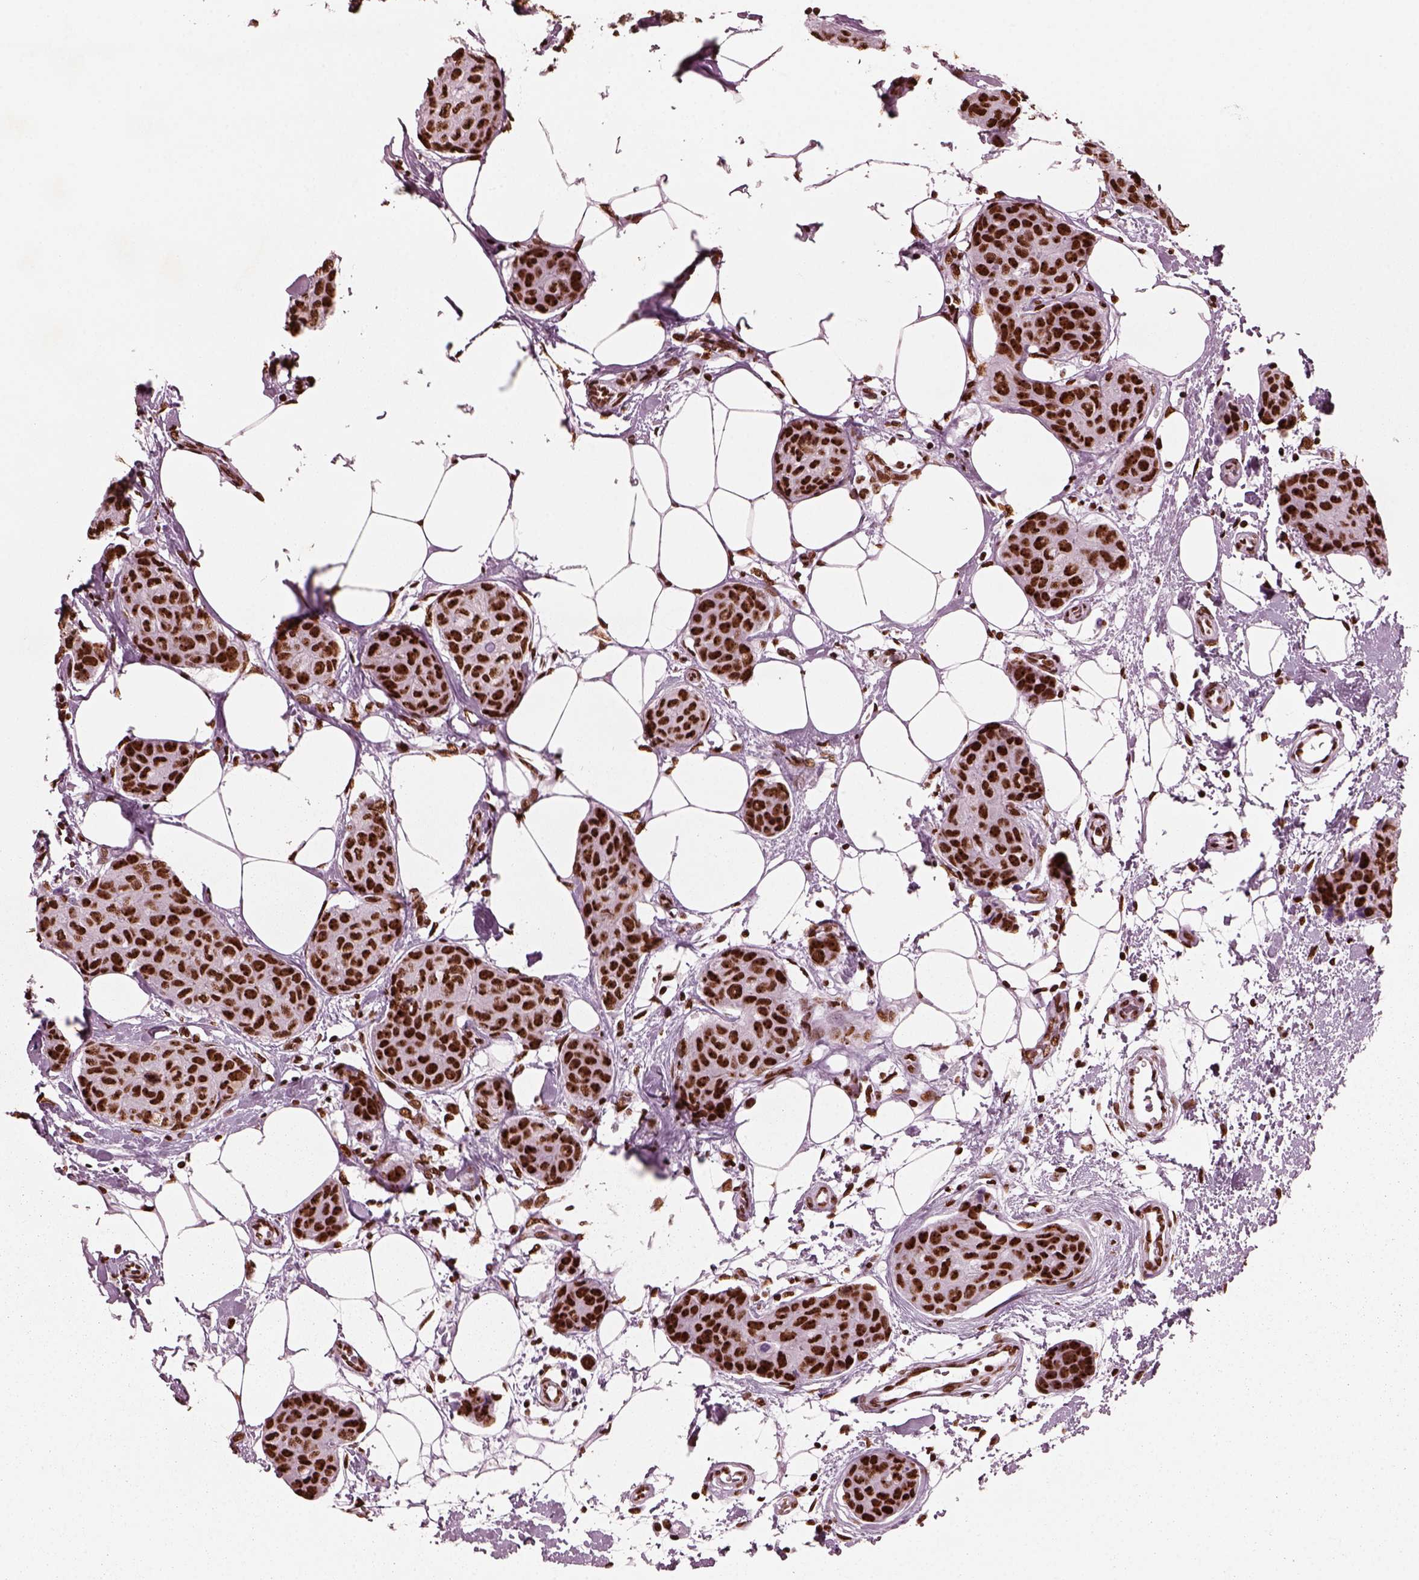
{"staining": {"intensity": "strong", "quantity": ">75%", "location": "nuclear"}, "tissue": "breast cancer", "cell_type": "Tumor cells", "image_type": "cancer", "snomed": [{"axis": "morphology", "description": "Duct carcinoma"}, {"axis": "topography", "description": "Breast"}], "caption": "A brown stain highlights strong nuclear staining of a protein in human breast cancer (invasive ductal carcinoma) tumor cells.", "gene": "CBFA2T3", "patient": {"sex": "female", "age": 80}}